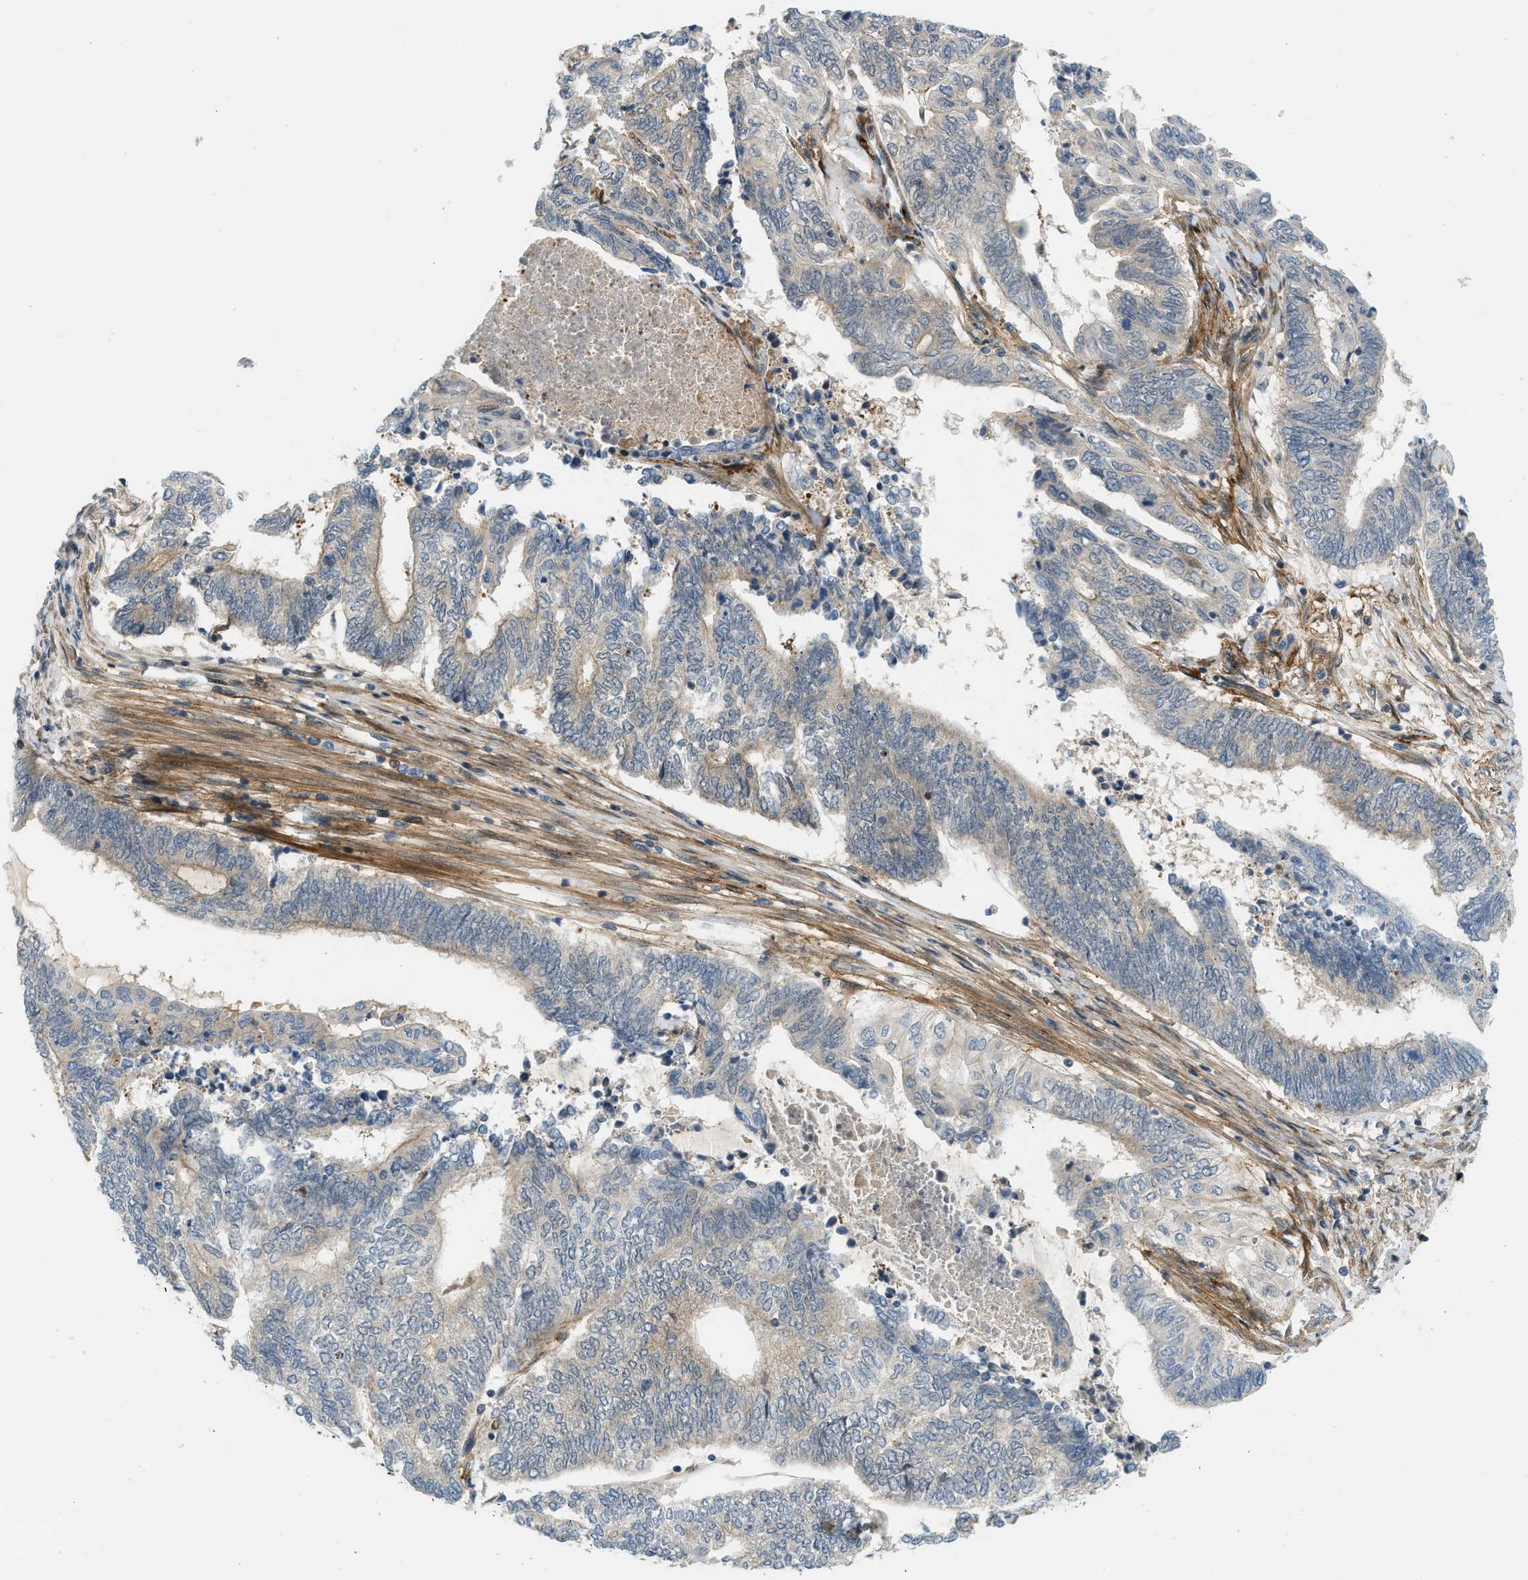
{"staining": {"intensity": "weak", "quantity": "<25%", "location": "cytoplasmic/membranous"}, "tissue": "endometrial cancer", "cell_type": "Tumor cells", "image_type": "cancer", "snomed": [{"axis": "morphology", "description": "Adenocarcinoma, NOS"}, {"axis": "topography", "description": "Uterus"}, {"axis": "topography", "description": "Endometrium"}], "caption": "The IHC photomicrograph has no significant expression in tumor cells of endometrial cancer (adenocarcinoma) tissue. (DAB immunohistochemistry (IHC) visualized using brightfield microscopy, high magnification).", "gene": "EDNRA", "patient": {"sex": "female", "age": 70}}